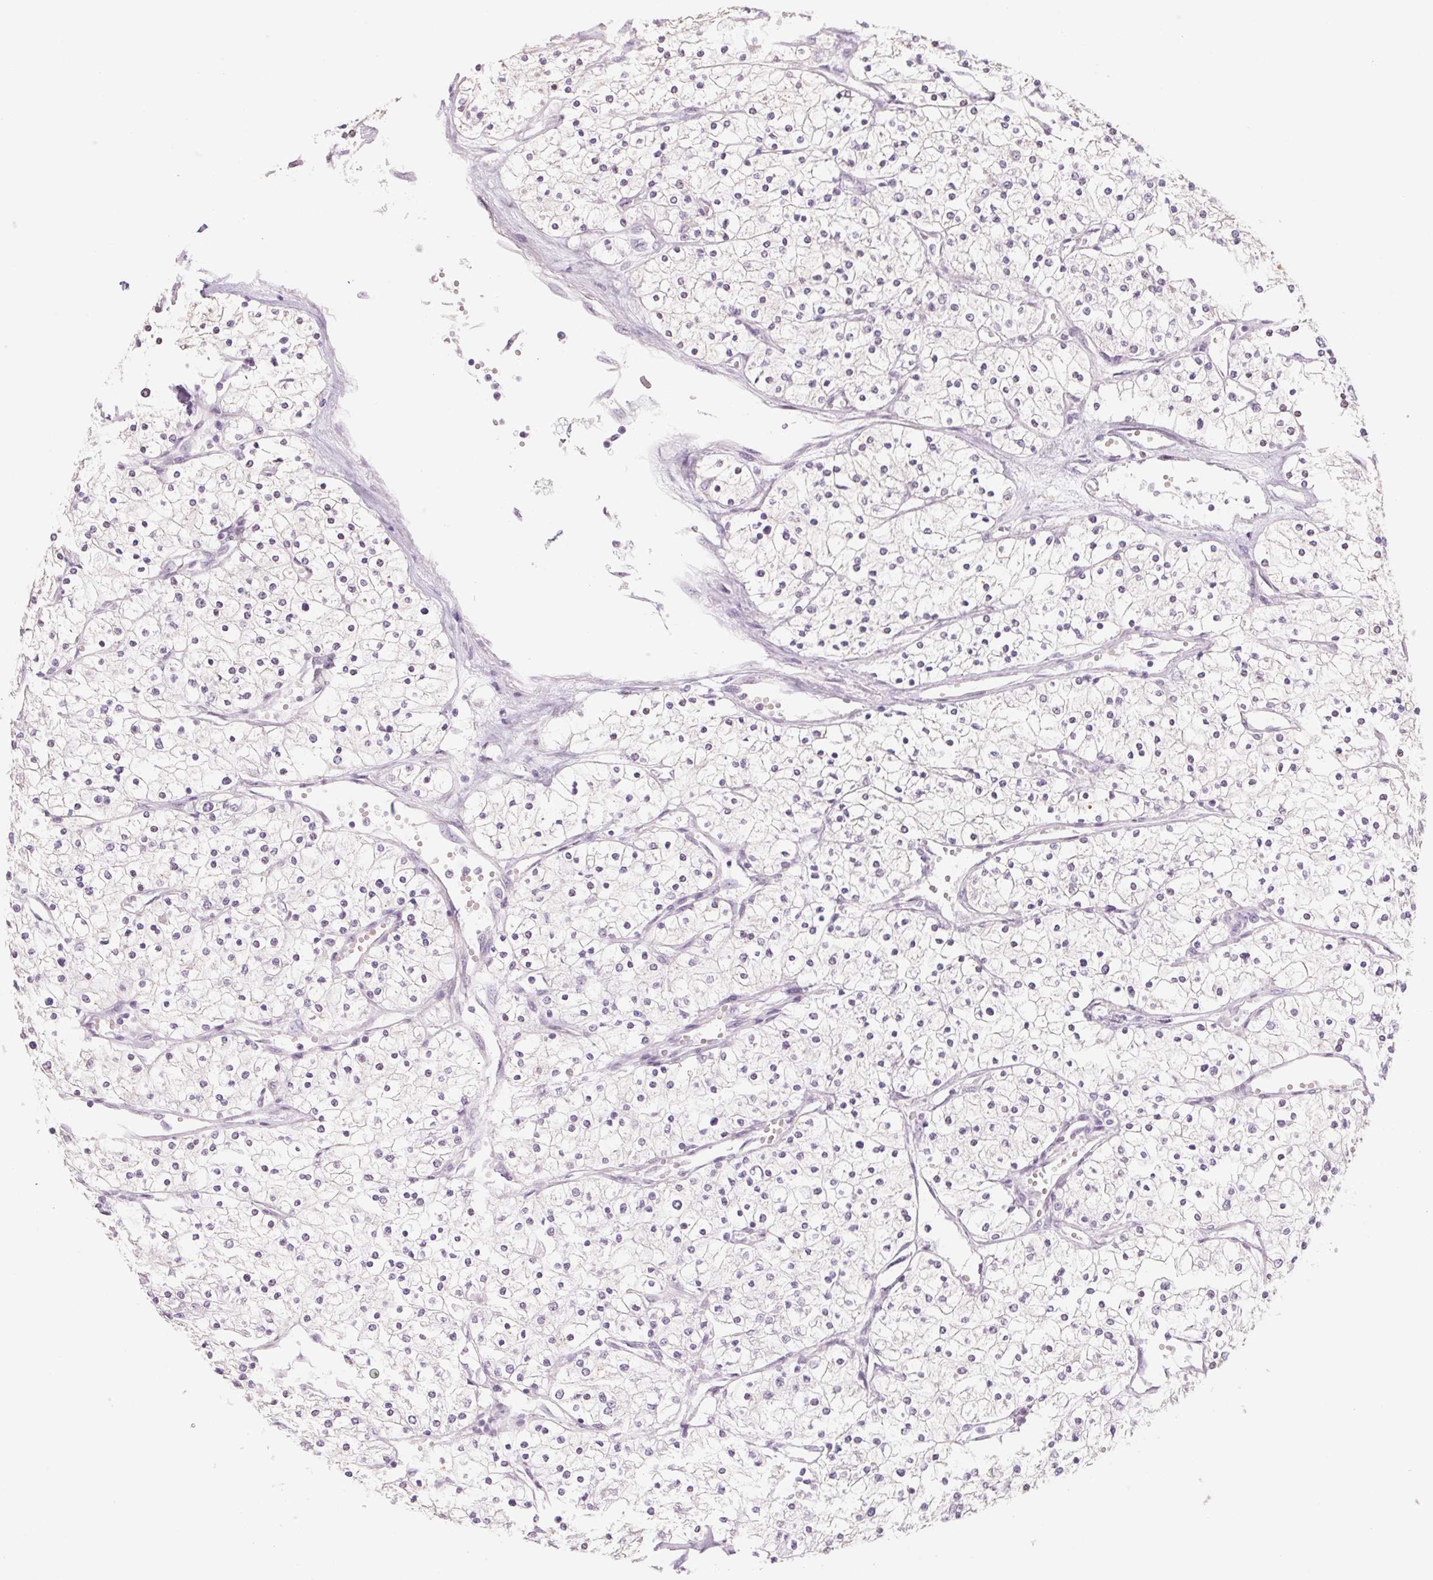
{"staining": {"intensity": "negative", "quantity": "none", "location": "none"}, "tissue": "renal cancer", "cell_type": "Tumor cells", "image_type": "cancer", "snomed": [{"axis": "morphology", "description": "Adenocarcinoma, NOS"}, {"axis": "topography", "description": "Kidney"}], "caption": "DAB immunohistochemical staining of human renal cancer reveals no significant positivity in tumor cells.", "gene": "POU1F1", "patient": {"sex": "male", "age": 80}}